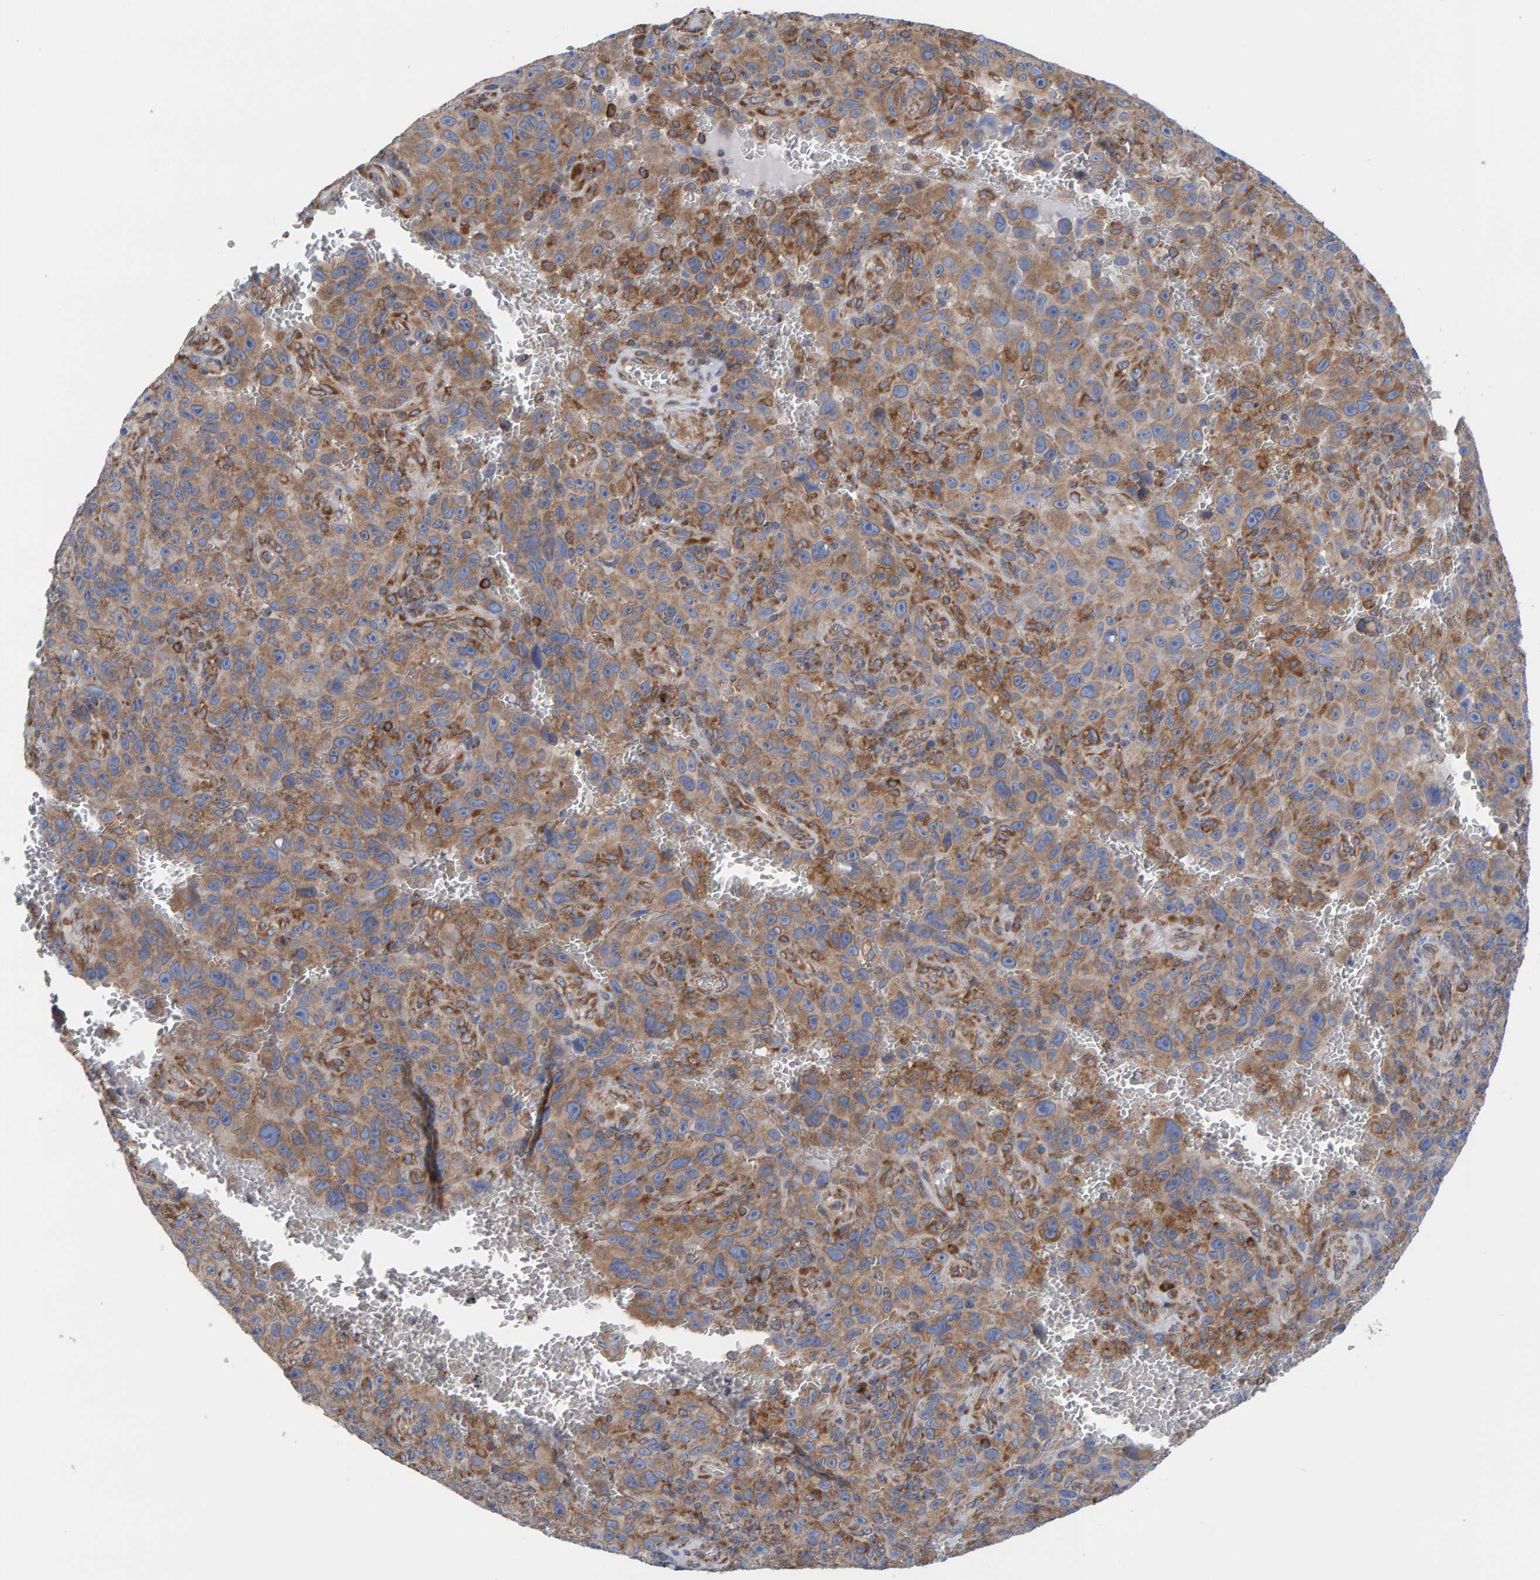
{"staining": {"intensity": "moderate", "quantity": ">75%", "location": "cytoplasmic/membranous"}, "tissue": "melanoma", "cell_type": "Tumor cells", "image_type": "cancer", "snomed": [{"axis": "morphology", "description": "Malignant melanoma, NOS"}, {"axis": "topography", "description": "Skin"}], "caption": "The photomicrograph shows staining of melanoma, revealing moderate cytoplasmic/membranous protein positivity (brown color) within tumor cells.", "gene": "CDK5RAP3", "patient": {"sex": "female", "age": 82}}